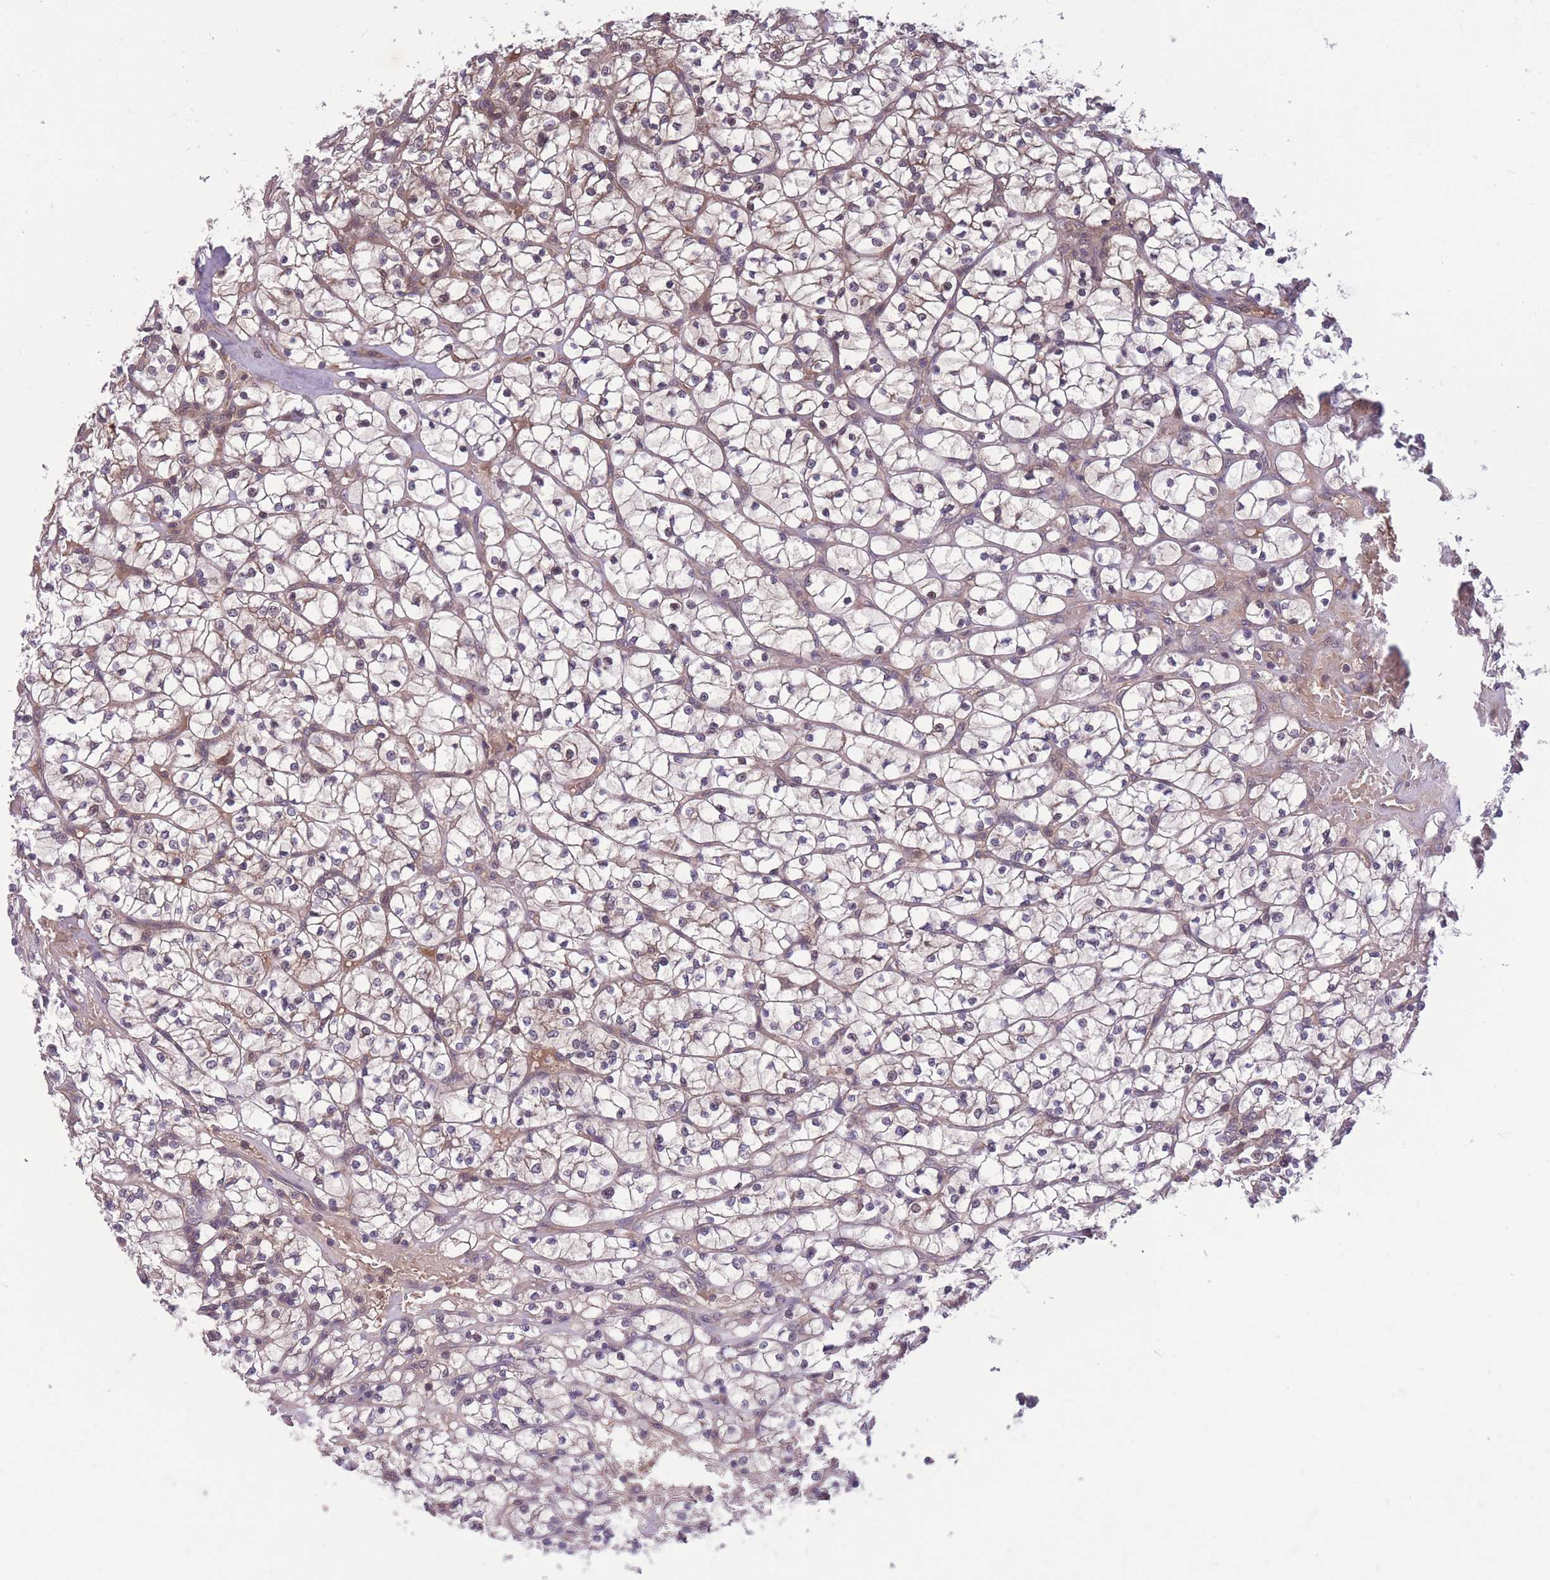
{"staining": {"intensity": "weak", "quantity": ">75%", "location": "cytoplasmic/membranous"}, "tissue": "renal cancer", "cell_type": "Tumor cells", "image_type": "cancer", "snomed": [{"axis": "morphology", "description": "Adenocarcinoma, NOS"}, {"axis": "topography", "description": "Kidney"}], "caption": "Human adenocarcinoma (renal) stained for a protein (brown) shows weak cytoplasmic/membranous positive expression in approximately >75% of tumor cells.", "gene": "UBE2N", "patient": {"sex": "female", "age": 64}}